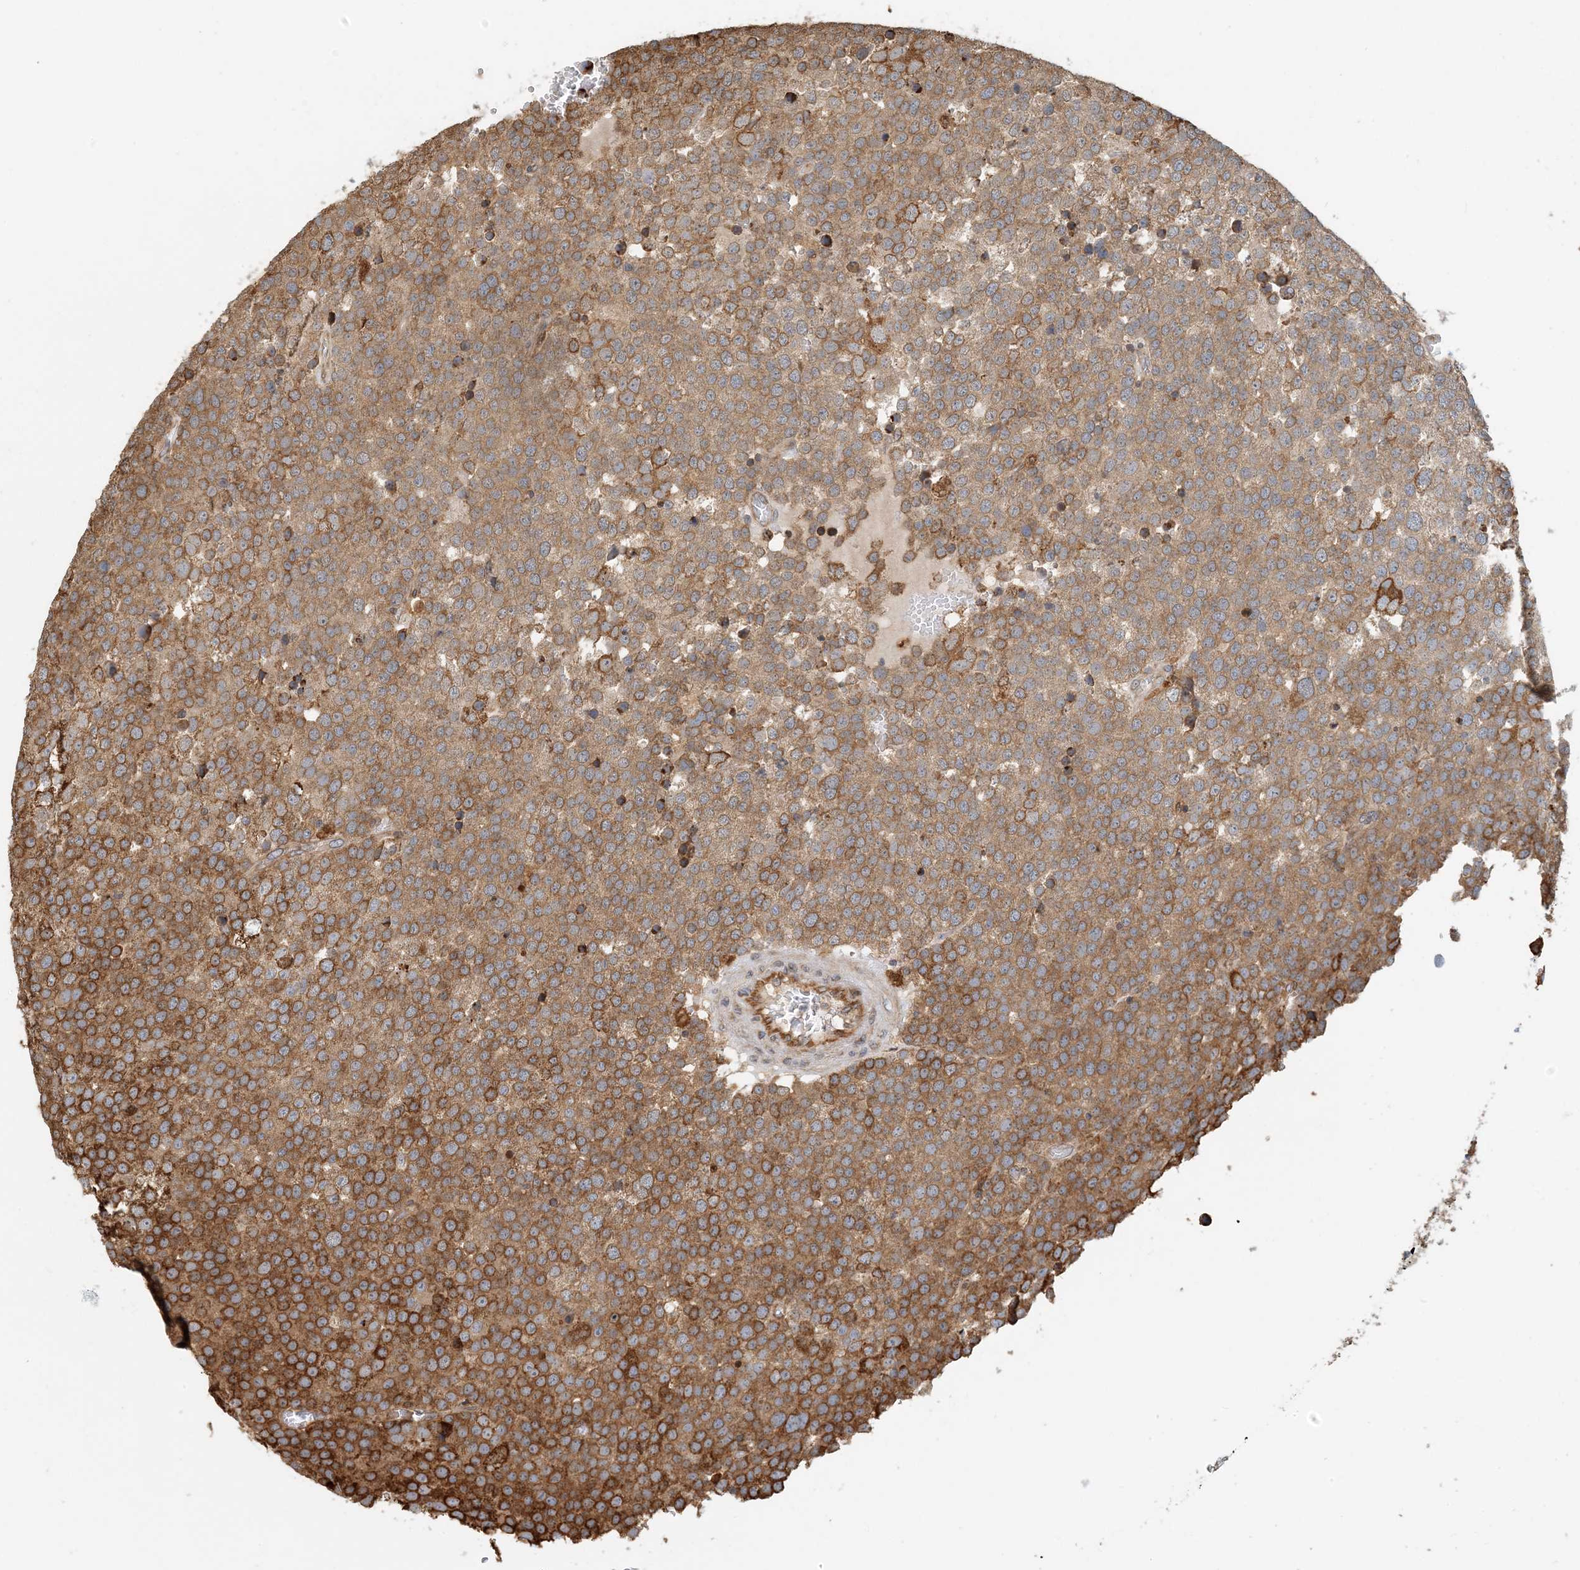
{"staining": {"intensity": "moderate", "quantity": ">75%", "location": "cytoplasmic/membranous"}, "tissue": "testis cancer", "cell_type": "Tumor cells", "image_type": "cancer", "snomed": [{"axis": "morphology", "description": "Seminoma, NOS"}, {"axis": "topography", "description": "Testis"}], "caption": "Testis cancer (seminoma) stained with a brown dye reveals moderate cytoplasmic/membranous positive positivity in approximately >75% of tumor cells.", "gene": "HNMT", "patient": {"sex": "male", "age": 71}}